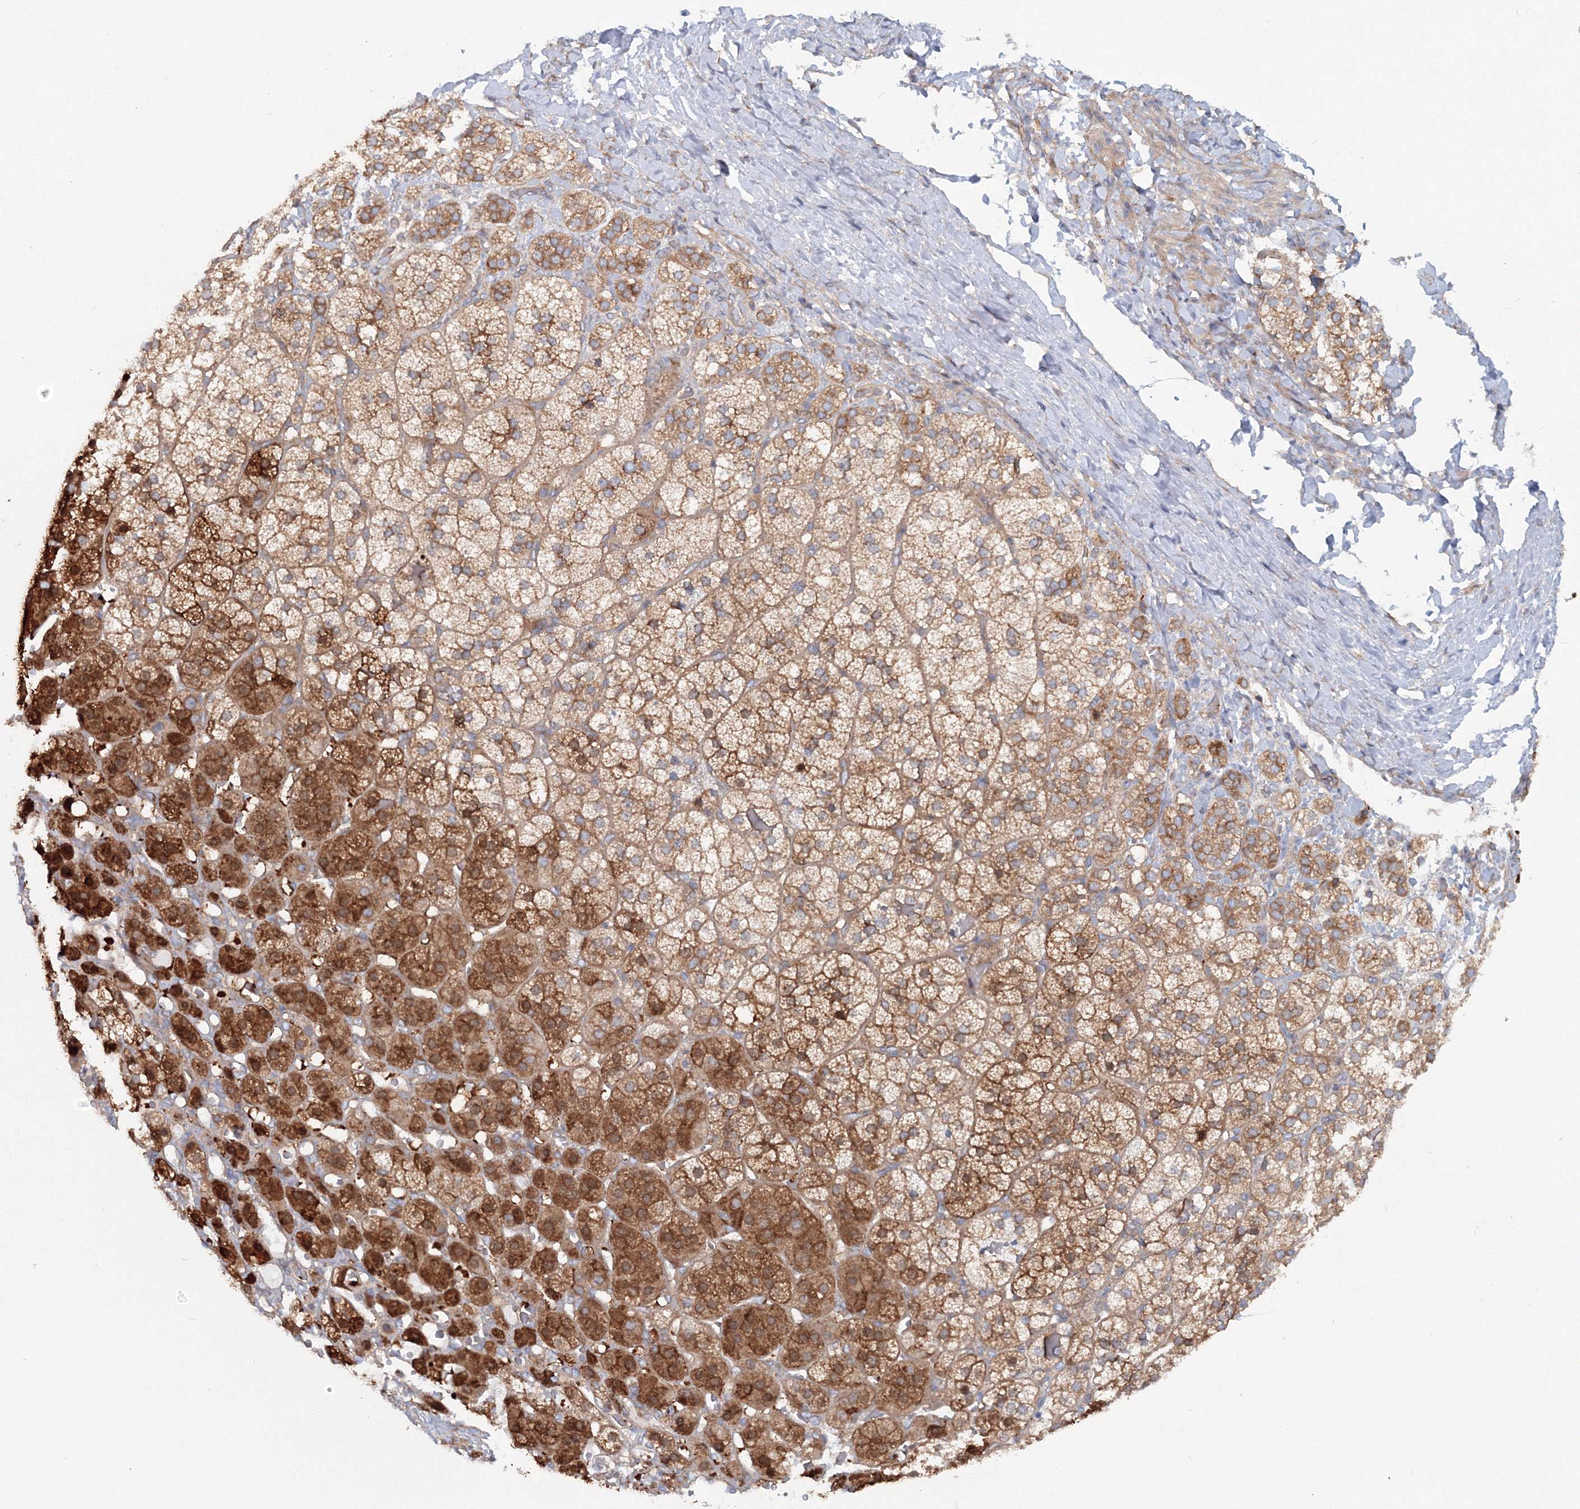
{"staining": {"intensity": "strong", "quantity": ">75%", "location": "cytoplasmic/membranous,nuclear"}, "tissue": "adrenal gland", "cell_type": "Glandular cells", "image_type": "normal", "snomed": [{"axis": "morphology", "description": "Normal tissue, NOS"}, {"axis": "topography", "description": "Adrenal gland"}], "caption": "A brown stain shows strong cytoplasmic/membranous,nuclear positivity of a protein in glandular cells of normal human adrenal gland. (DAB (3,3'-diaminobenzidine) = brown stain, brightfield microscopy at high magnification).", "gene": "EXOC1", "patient": {"sex": "female", "age": 44}}